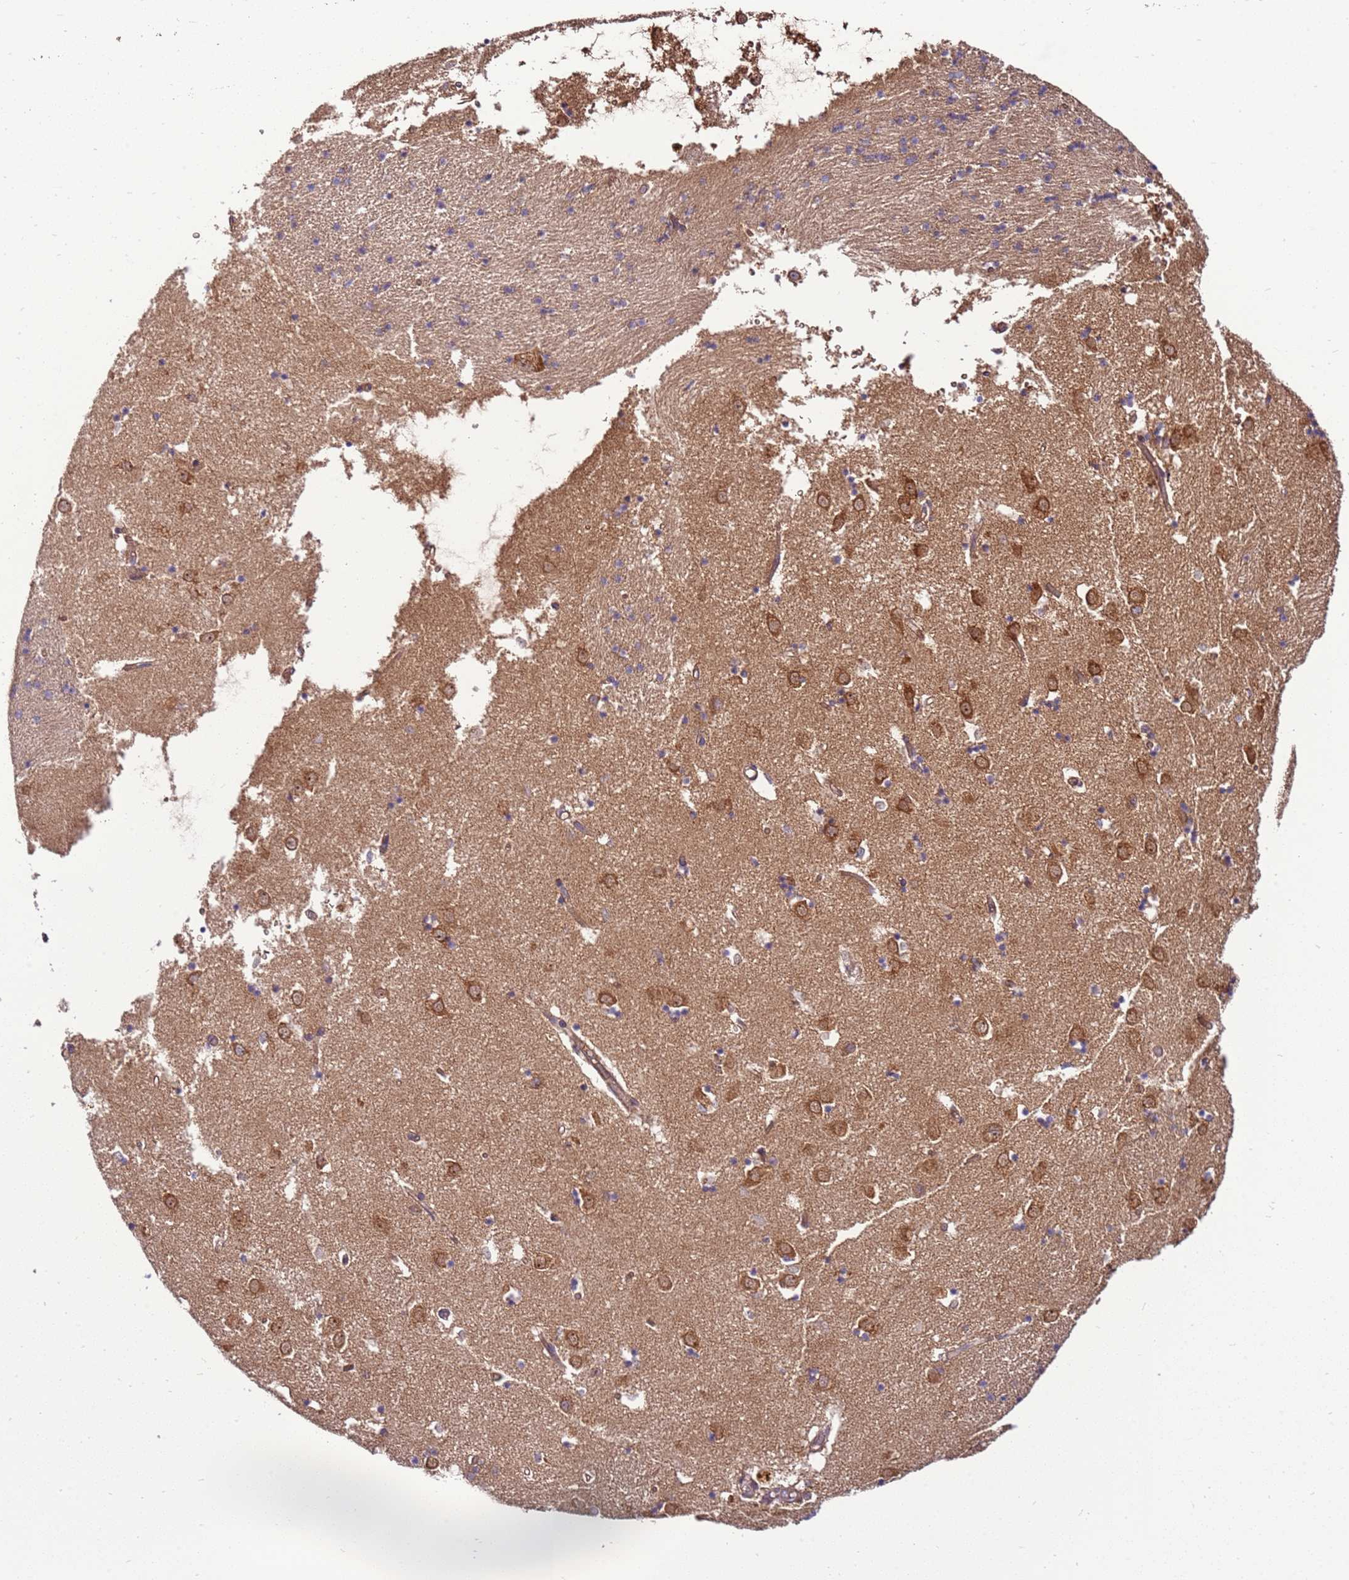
{"staining": {"intensity": "weak", "quantity": "25%-75%", "location": "cytoplasmic/membranous"}, "tissue": "caudate", "cell_type": "Glial cells", "image_type": "normal", "snomed": [{"axis": "morphology", "description": "Normal tissue, NOS"}, {"axis": "topography", "description": "Lateral ventricle wall"}], "caption": "Protein staining reveals weak cytoplasmic/membranous expression in approximately 25%-75% of glial cells in normal caudate. (DAB IHC with brightfield microscopy, high magnification).", "gene": "SLC44A5", "patient": {"sex": "male", "age": 70}}